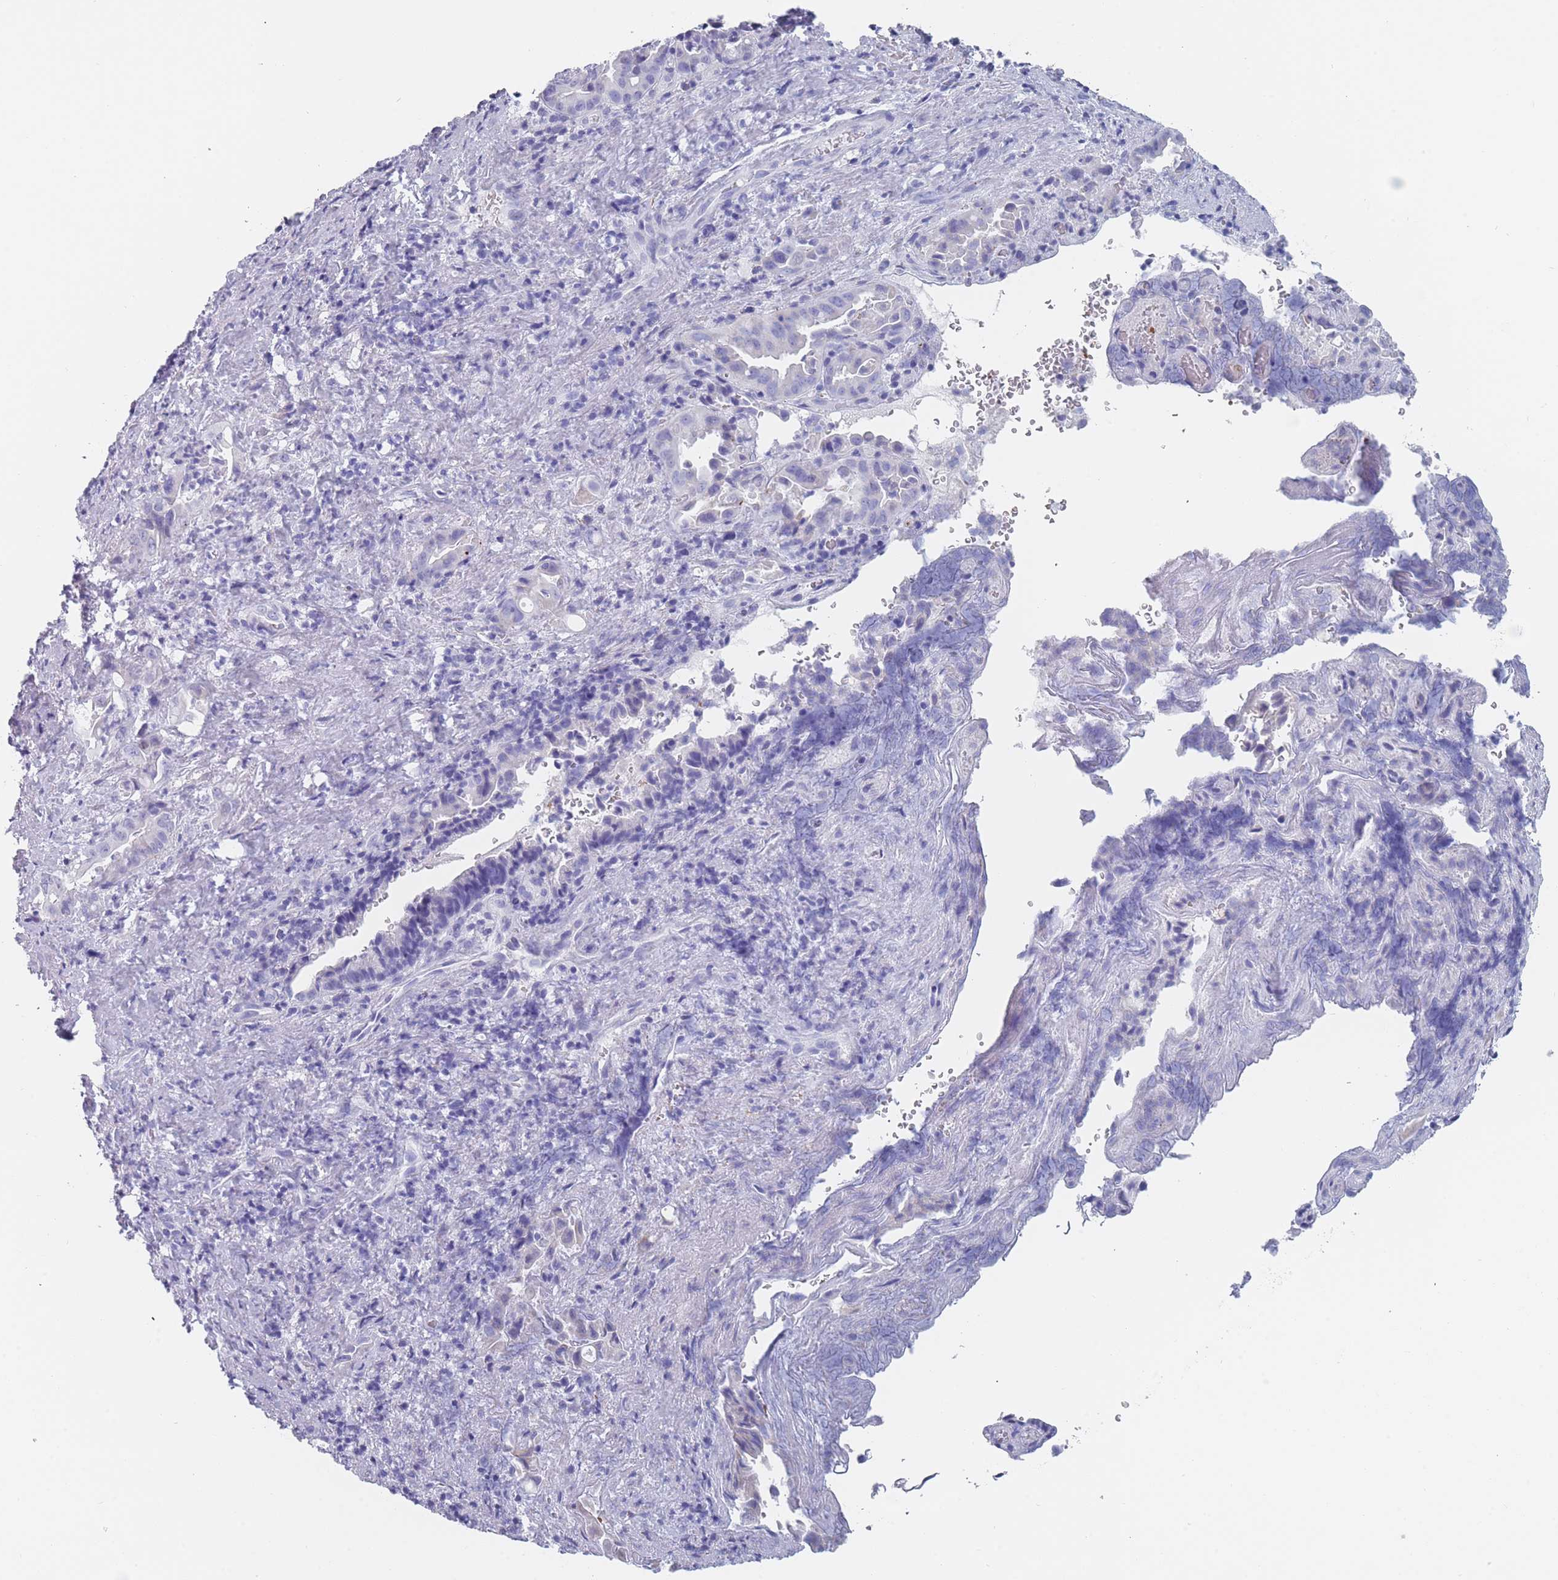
{"staining": {"intensity": "negative", "quantity": "none", "location": "none"}, "tissue": "liver cancer", "cell_type": "Tumor cells", "image_type": "cancer", "snomed": [{"axis": "morphology", "description": "Cholangiocarcinoma"}, {"axis": "topography", "description": "Liver"}], "caption": "DAB (3,3'-diaminobenzidine) immunohistochemical staining of human liver cancer shows no significant expression in tumor cells.", "gene": "OR5D16", "patient": {"sex": "female", "age": 68}}